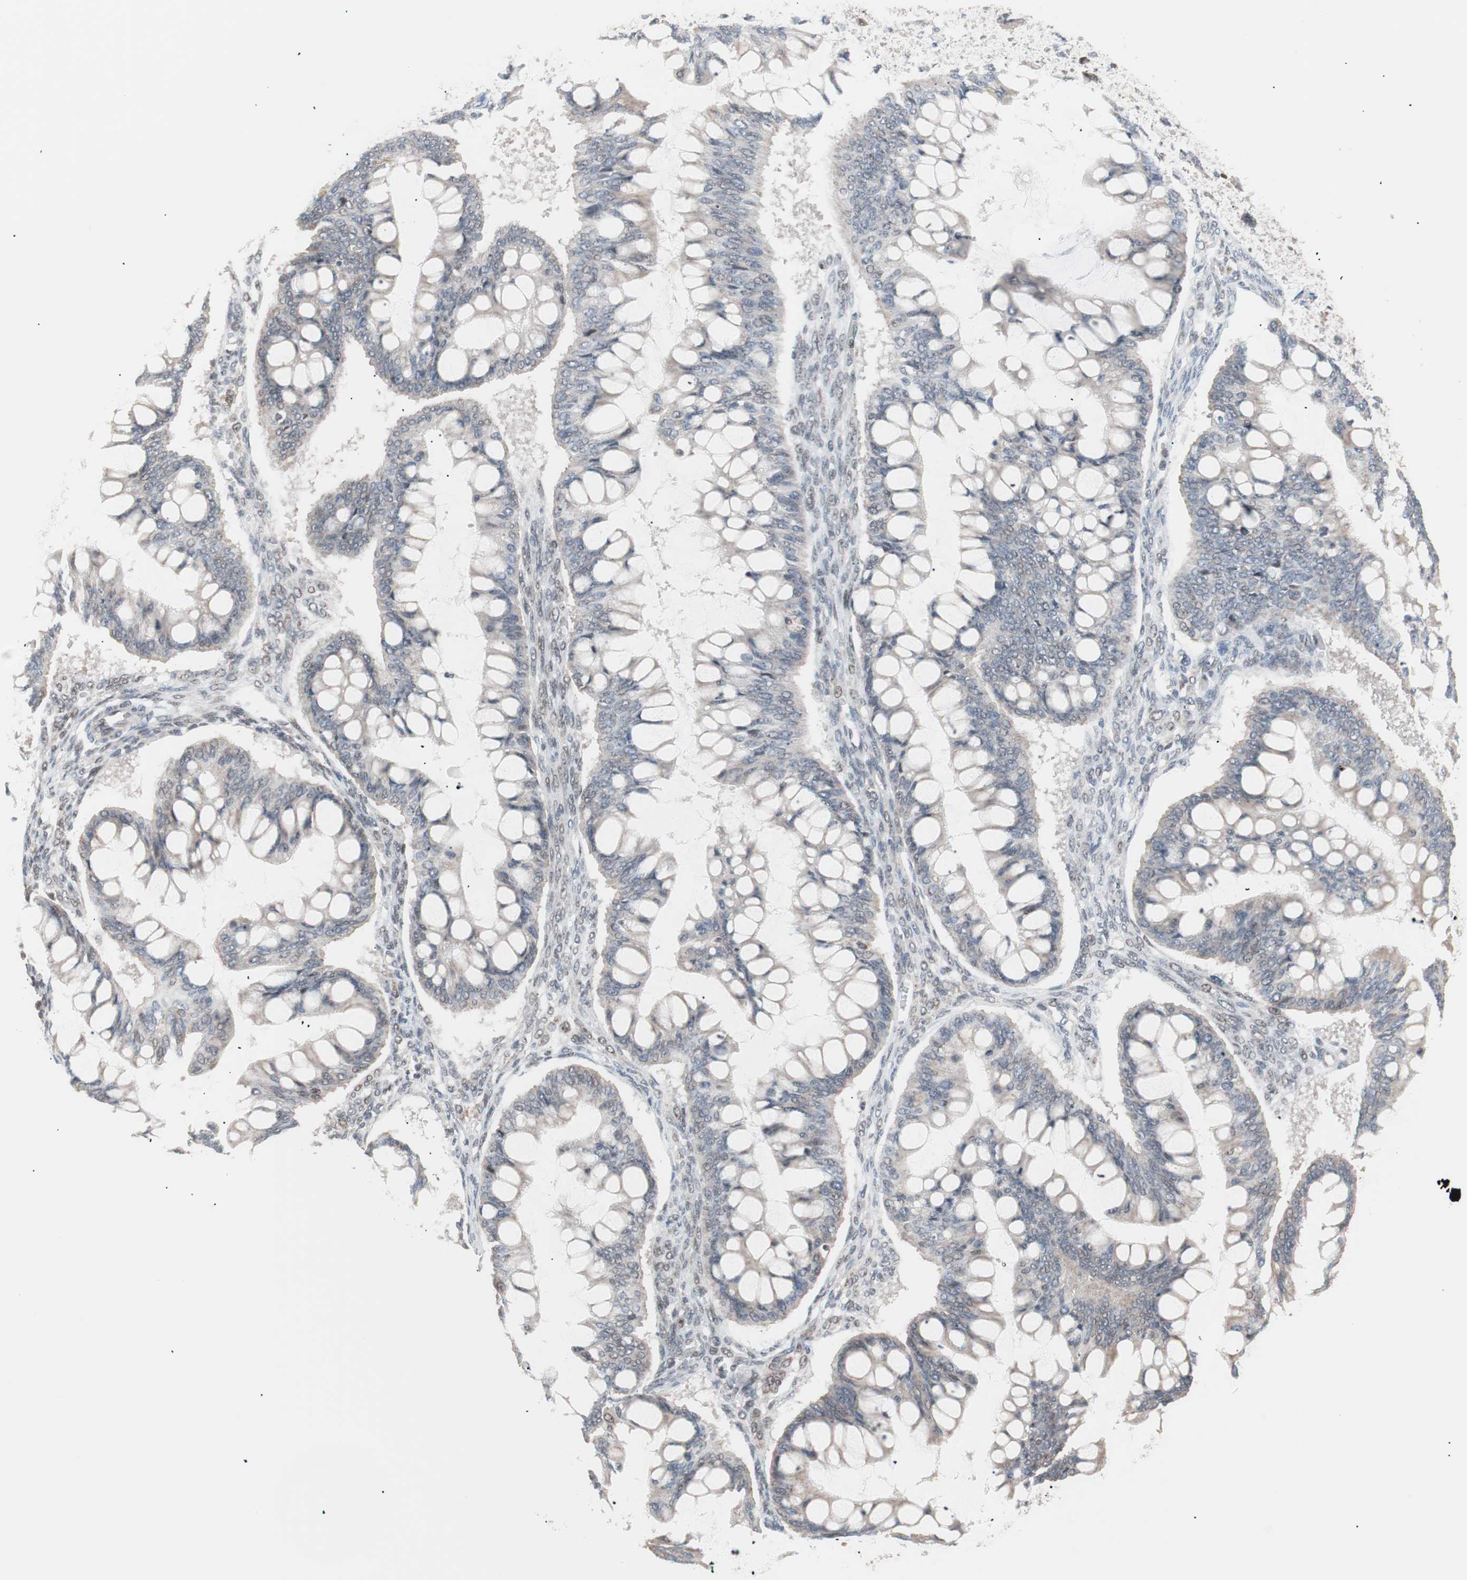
{"staining": {"intensity": "weak", "quantity": "25%-75%", "location": "cytoplasmic/membranous"}, "tissue": "ovarian cancer", "cell_type": "Tumor cells", "image_type": "cancer", "snomed": [{"axis": "morphology", "description": "Cystadenocarcinoma, mucinous, NOS"}, {"axis": "topography", "description": "Ovary"}], "caption": "The photomicrograph displays immunohistochemical staining of mucinous cystadenocarcinoma (ovarian). There is weak cytoplasmic/membranous staining is present in approximately 25%-75% of tumor cells.", "gene": "LIG3", "patient": {"sex": "female", "age": 73}}